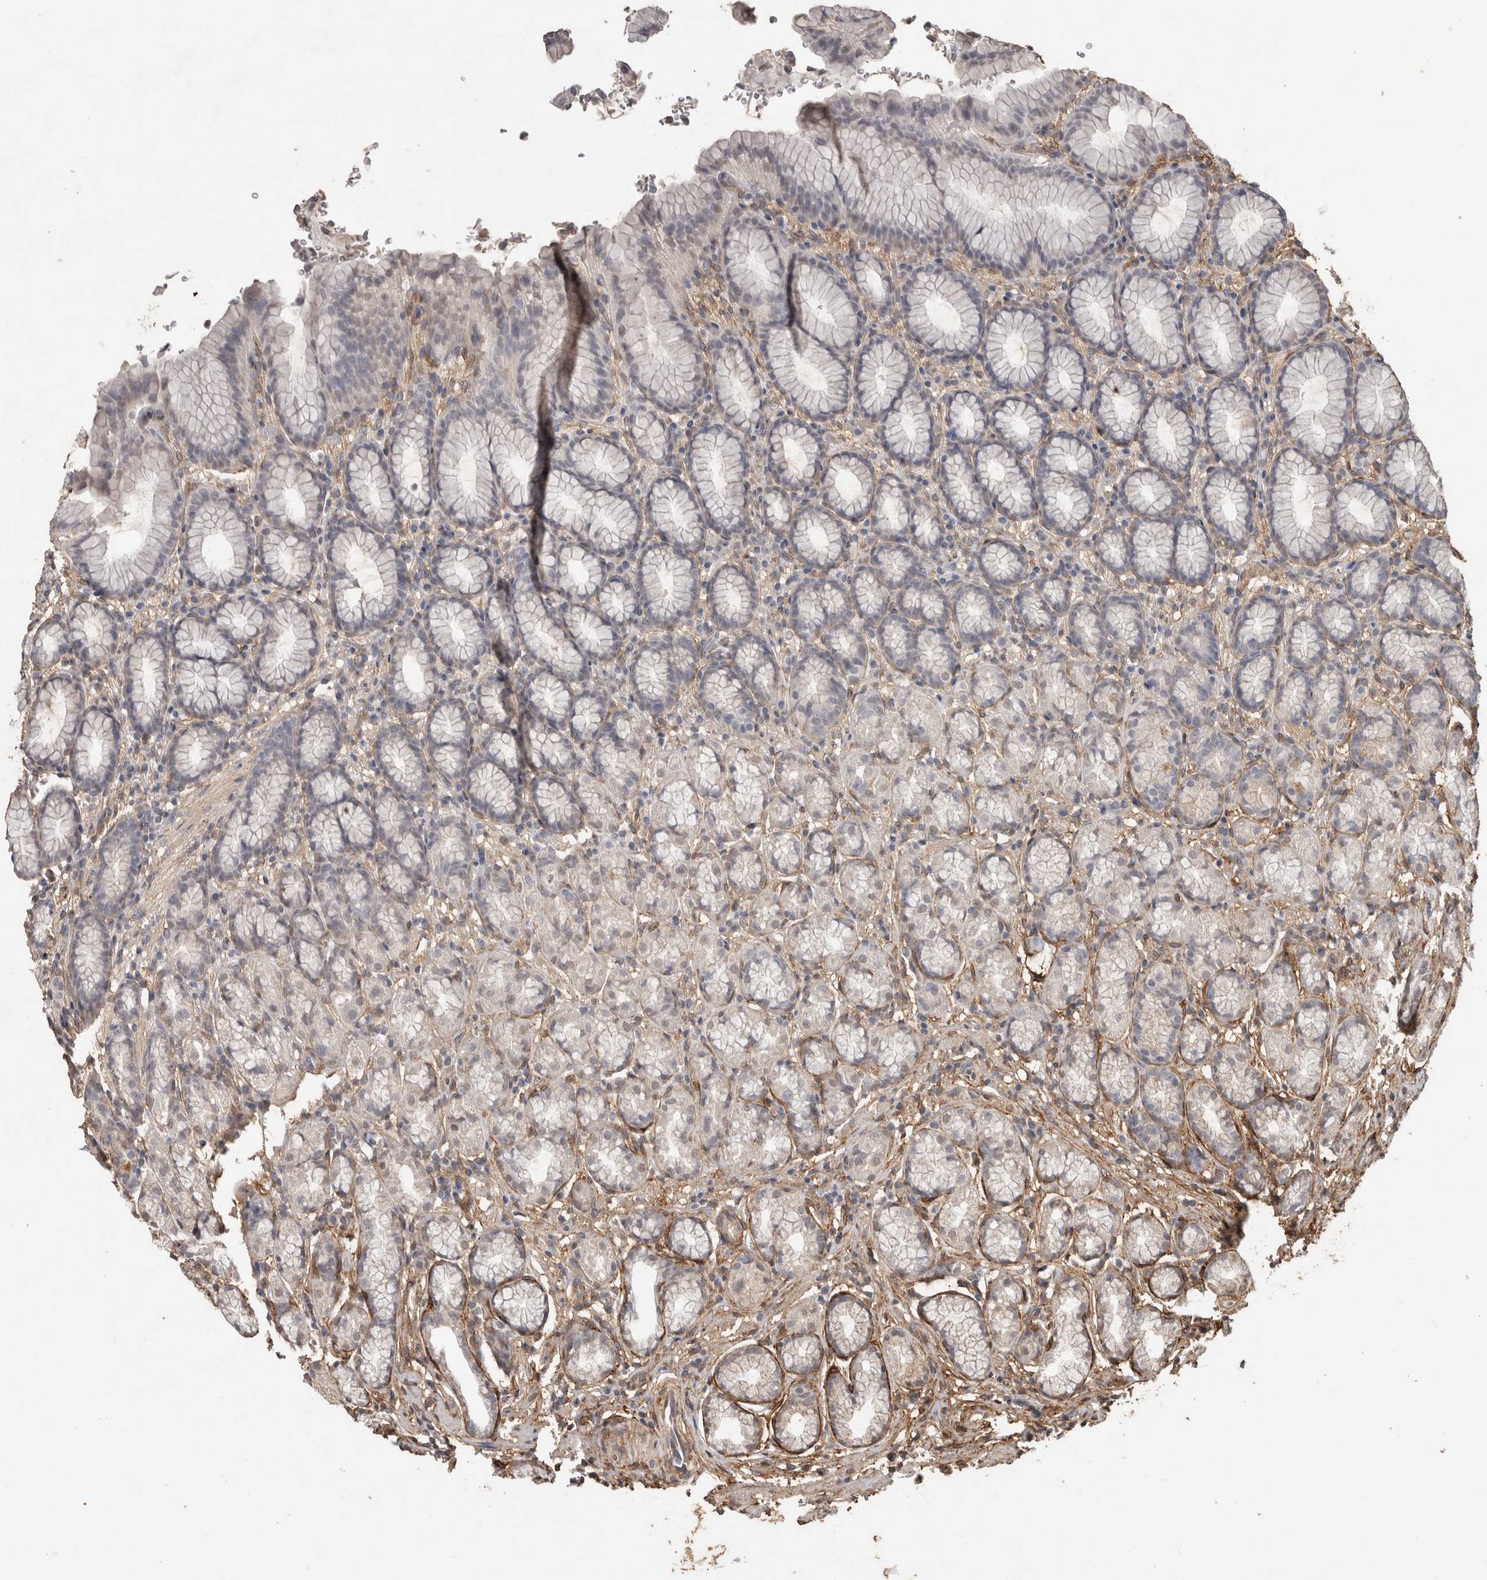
{"staining": {"intensity": "negative", "quantity": "none", "location": "none"}, "tissue": "stomach", "cell_type": "Glandular cells", "image_type": "normal", "snomed": [{"axis": "morphology", "description": "Normal tissue, NOS"}, {"axis": "topography", "description": "Stomach"}], "caption": "This is an IHC histopathology image of benign human stomach. There is no positivity in glandular cells.", "gene": "RECK", "patient": {"sex": "male", "age": 42}}